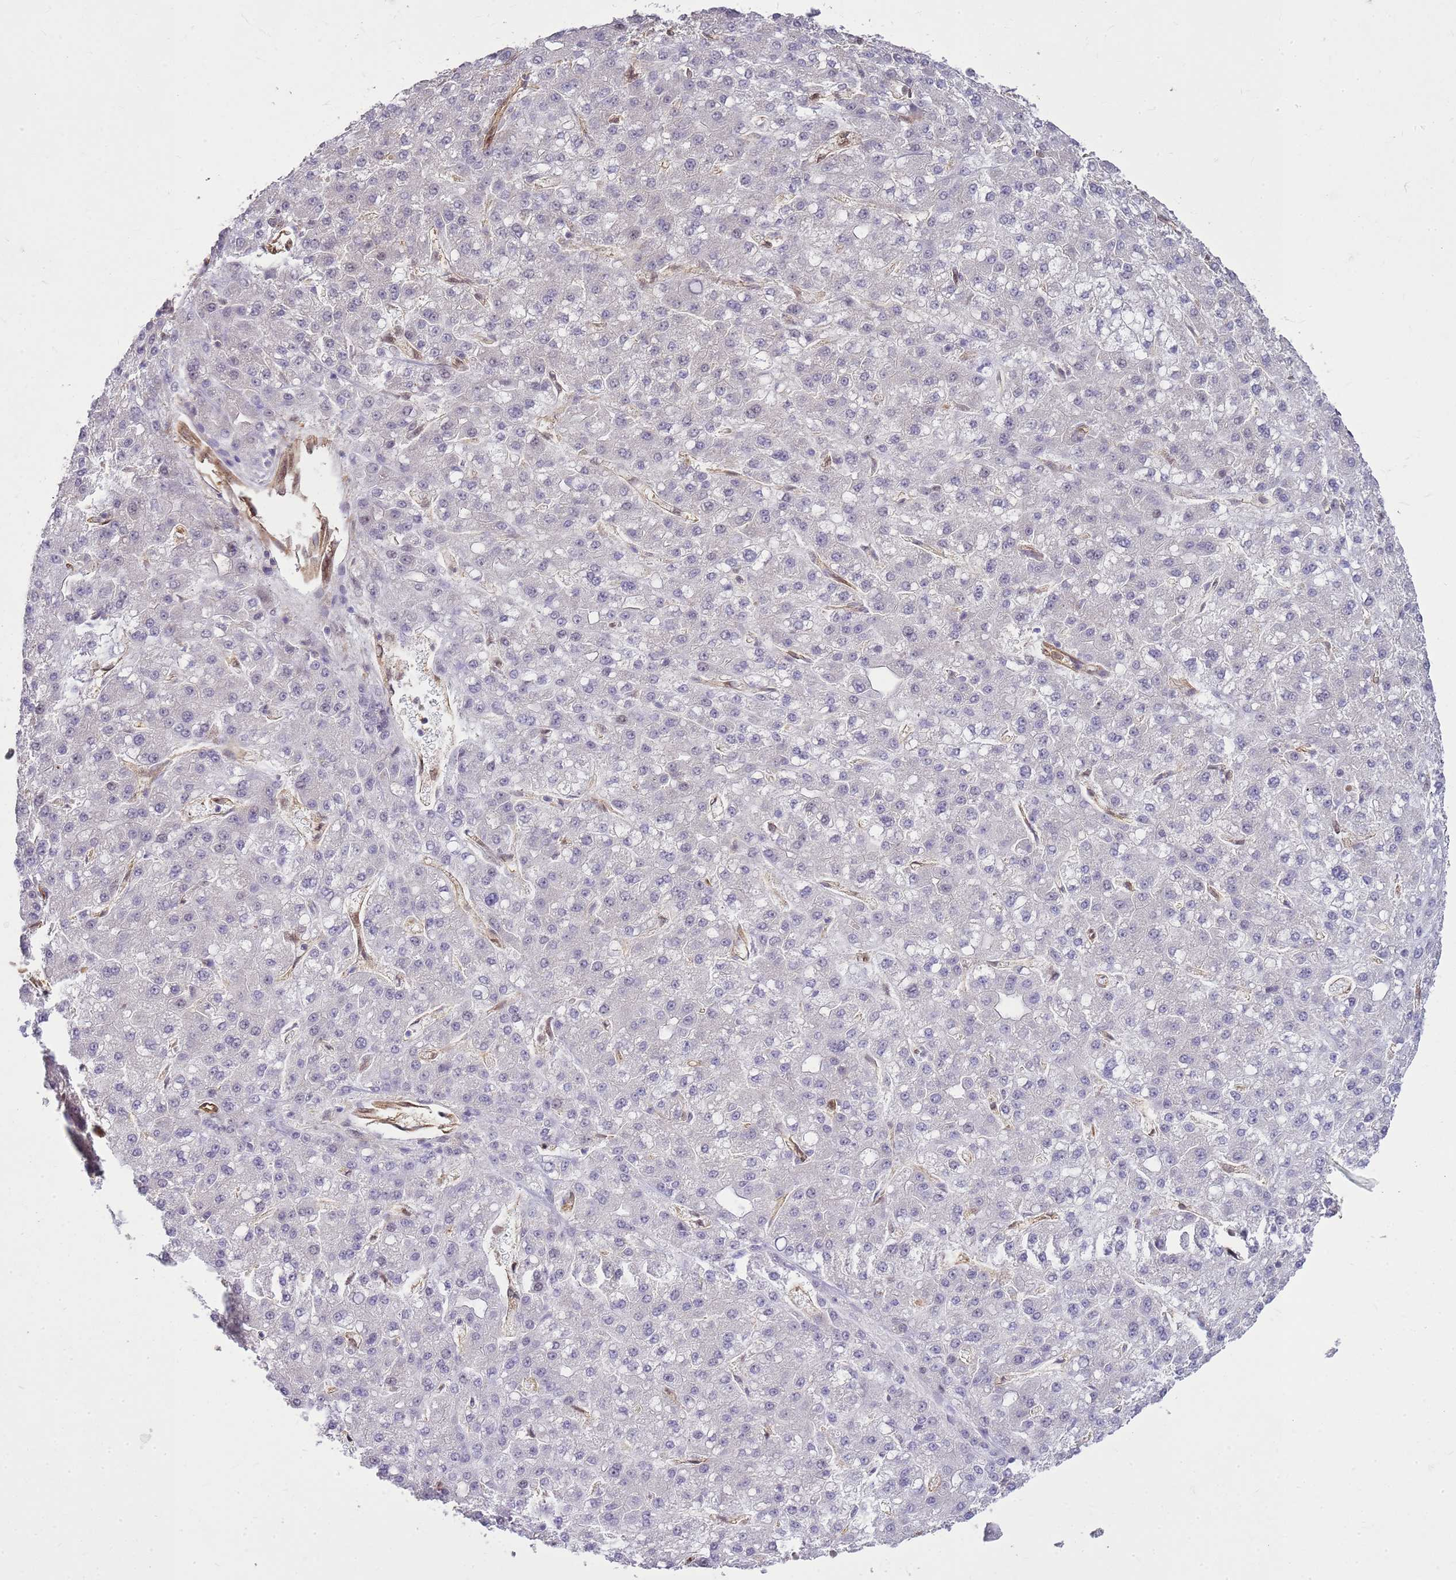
{"staining": {"intensity": "negative", "quantity": "none", "location": "none"}, "tissue": "liver cancer", "cell_type": "Tumor cells", "image_type": "cancer", "snomed": [{"axis": "morphology", "description": "Carcinoma, Hepatocellular, NOS"}, {"axis": "topography", "description": "Liver"}], "caption": "The image shows no staining of tumor cells in liver cancer.", "gene": "YWHAE", "patient": {"sex": "male", "age": 67}}